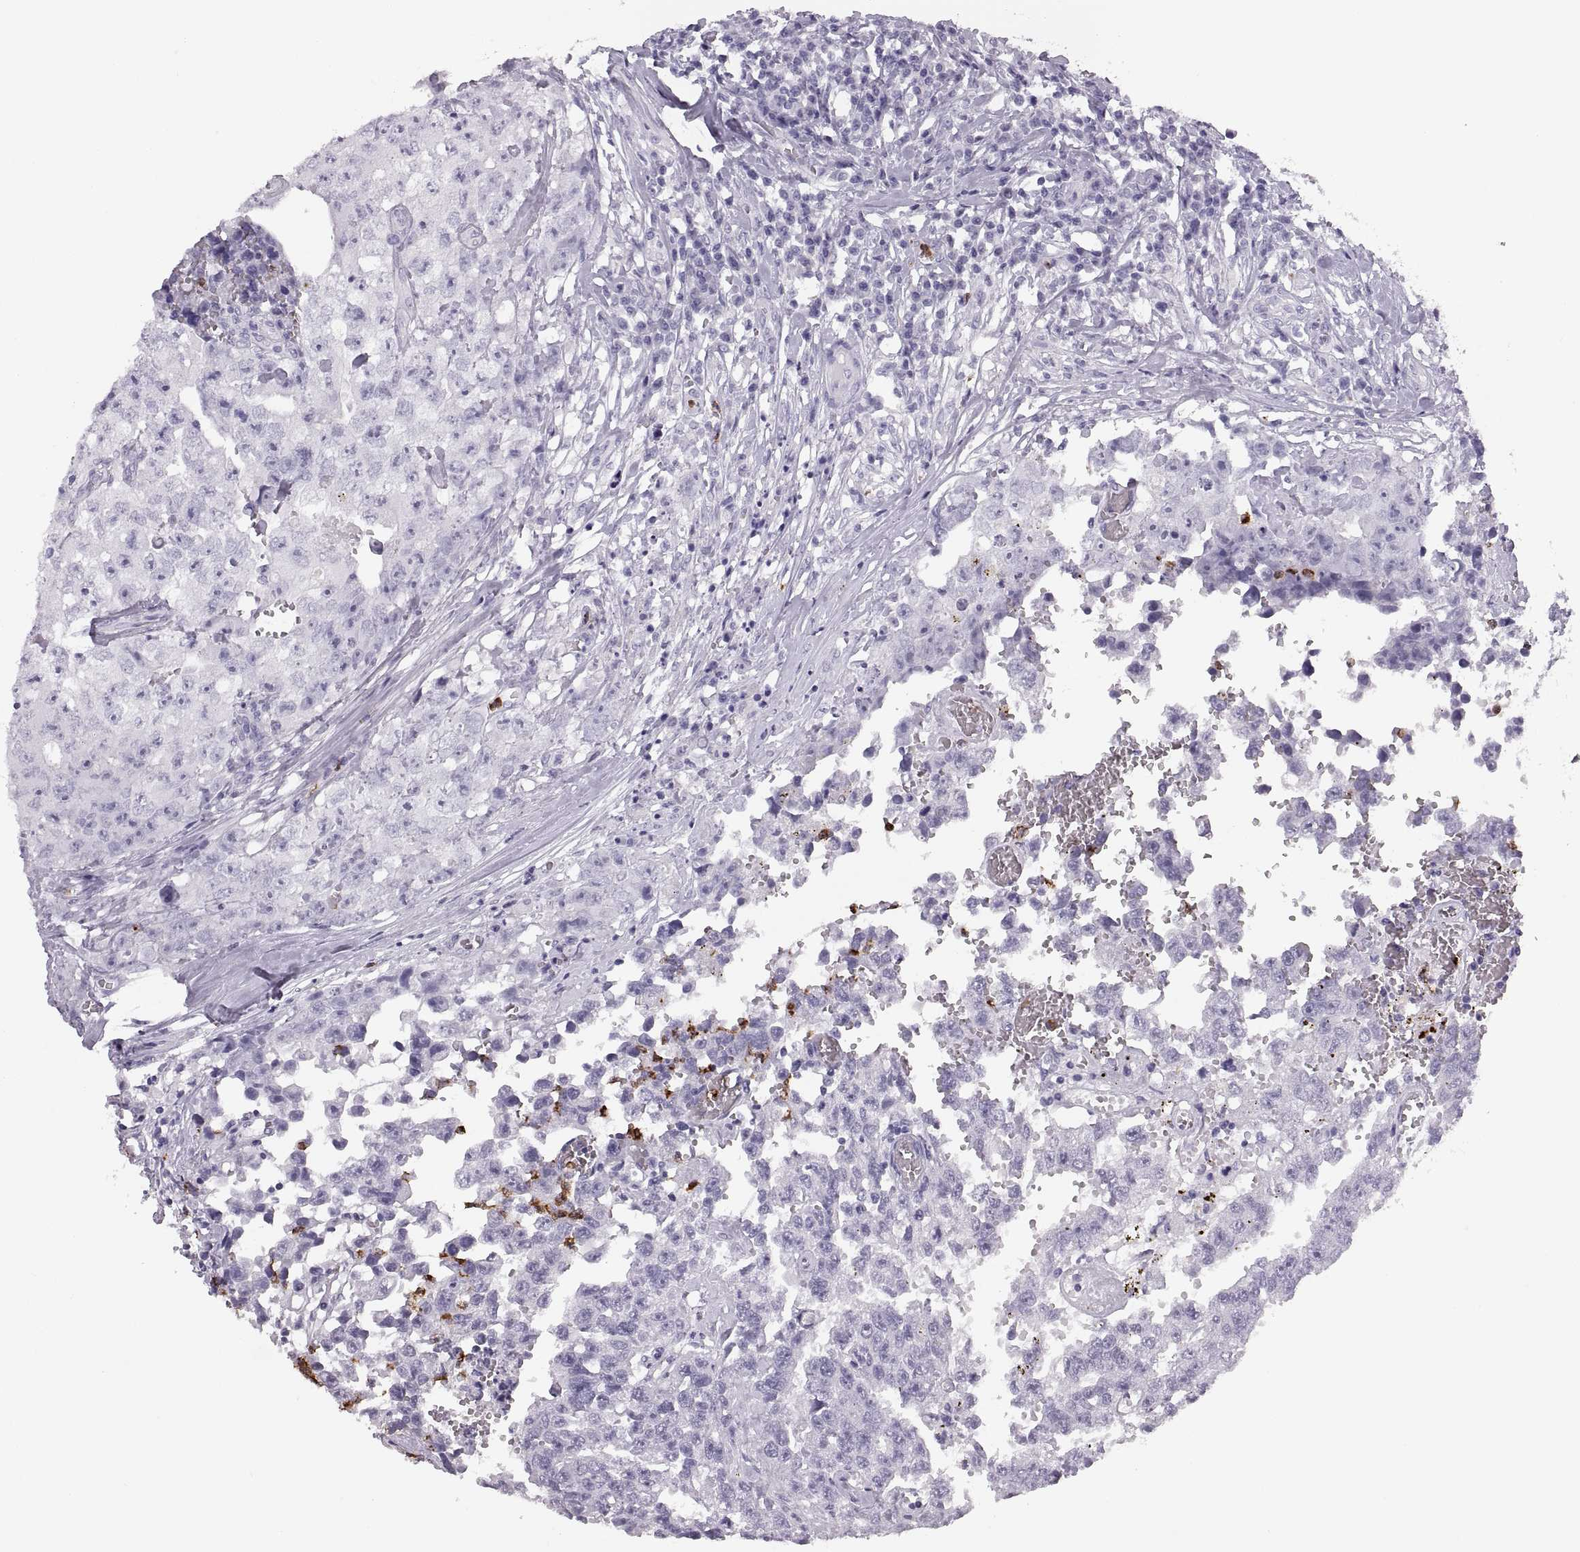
{"staining": {"intensity": "negative", "quantity": "none", "location": "none"}, "tissue": "testis cancer", "cell_type": "Tumor cells", "image_type": "cancer", "snomed": [{"axis": "morphology", "description": "Carcinoma, Embryonal, NOS"}, {"axis": "topography", "description": "Testis"}], "caption": "Human embryonal carcinoma (testis) stained for a protein using immunohistochemistry reveals no expression in tumor cells.", "gene": "MILR1", "patient": {"sex": "male", "age": 36}}